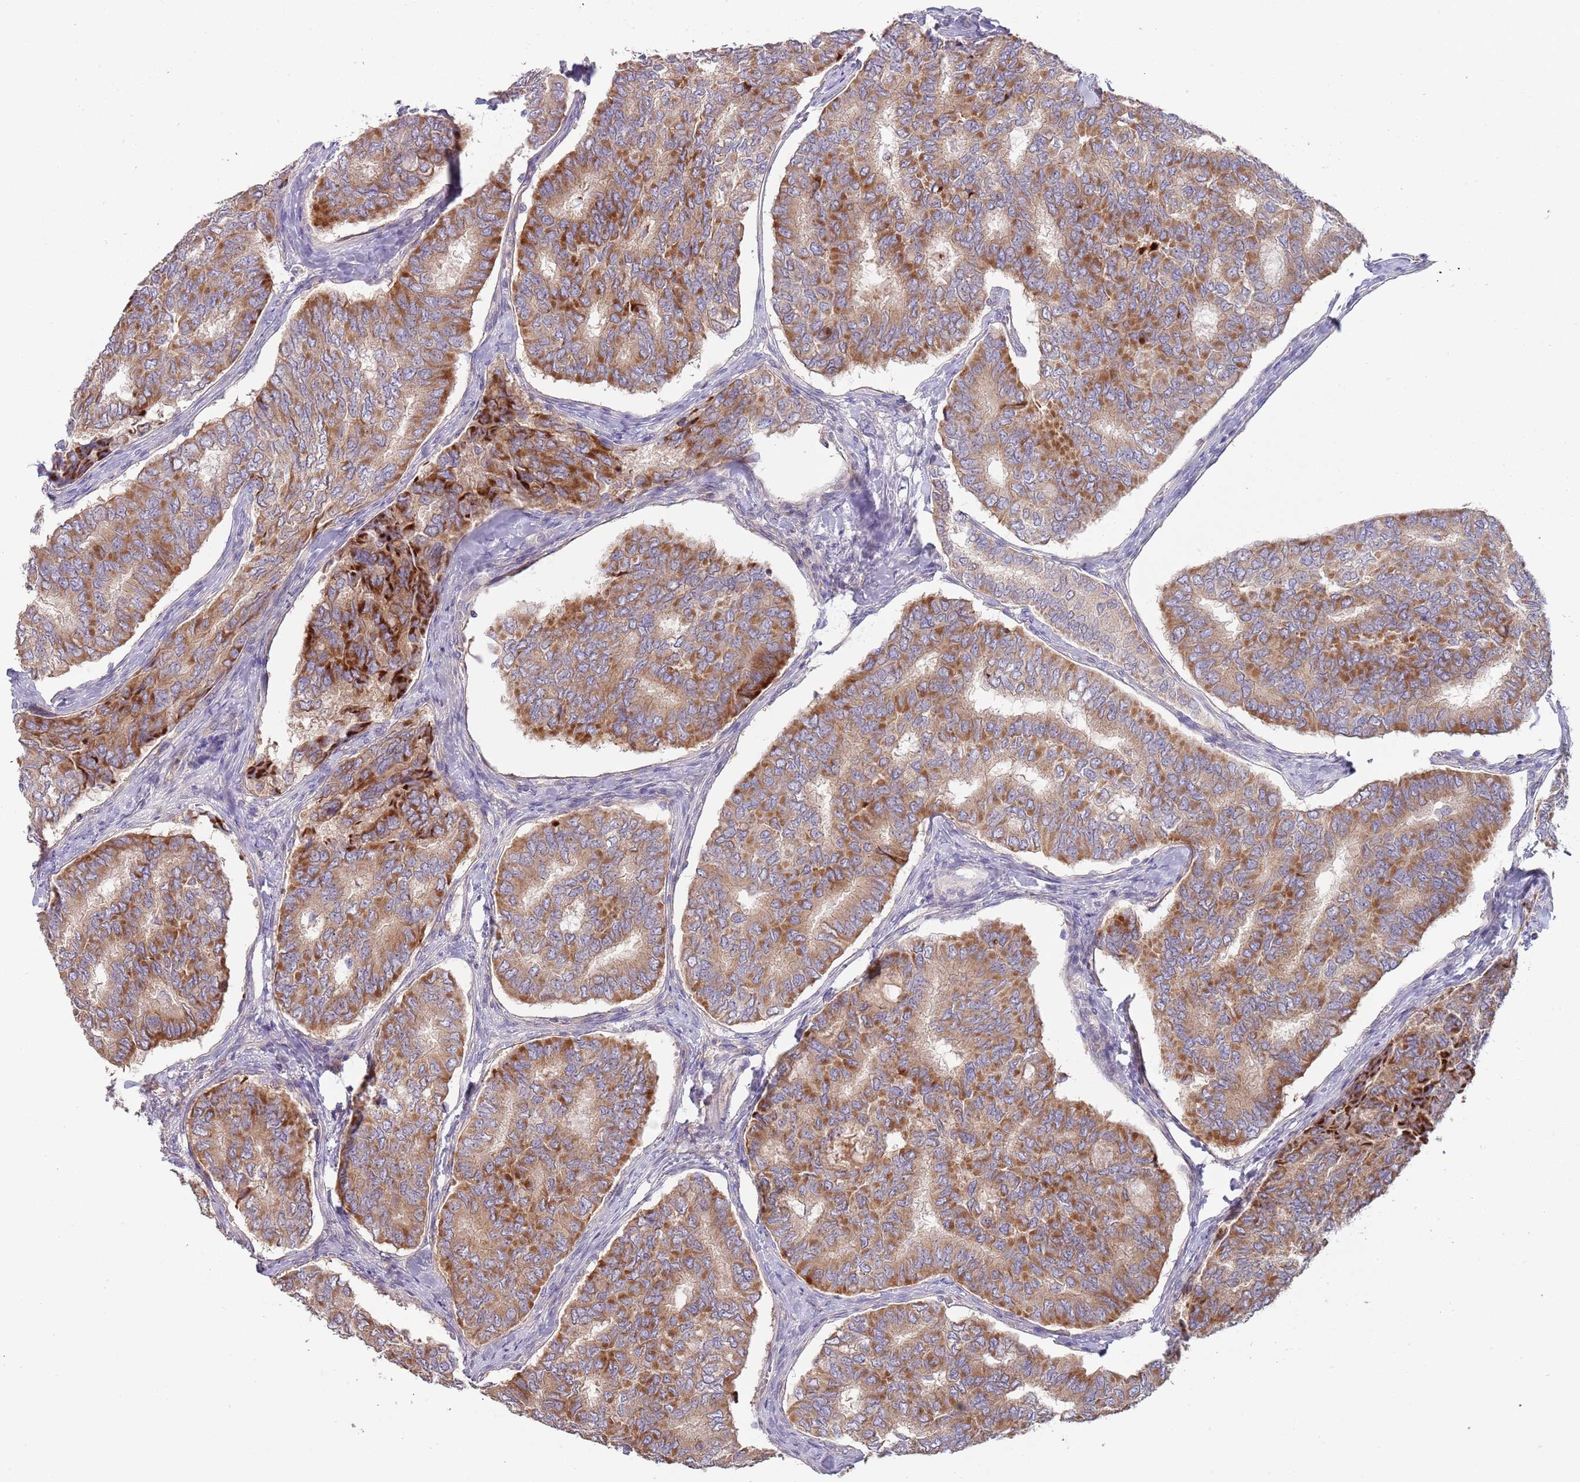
{"staining": {"intensity": "moderate", "quantity": ">75%", "location": "cytoplasmic/membranous"}, "tissue": "thyroid cancer", "cell_type": "Tumor cells", "image_type": "cancer", "snomed": [{"axis": "morphology", "description": "Papillary adenocarcinoma, NOS"}, {"axis": "topography", "description": "Thyroid gland"}], "caption": "A high-resolution image shows IHC staining of papillary adenocarcinoma (thyroid), which demonstrates moderate cytoplasmic/membranous expression in about >75% of tumor cells. (DAB (3,3'-diaminobenzidine) IHC, brown staining for protein, blue staining for nuclei).", "gene": "ABCC10", "patient": {"sex": "female", "age": 35}}